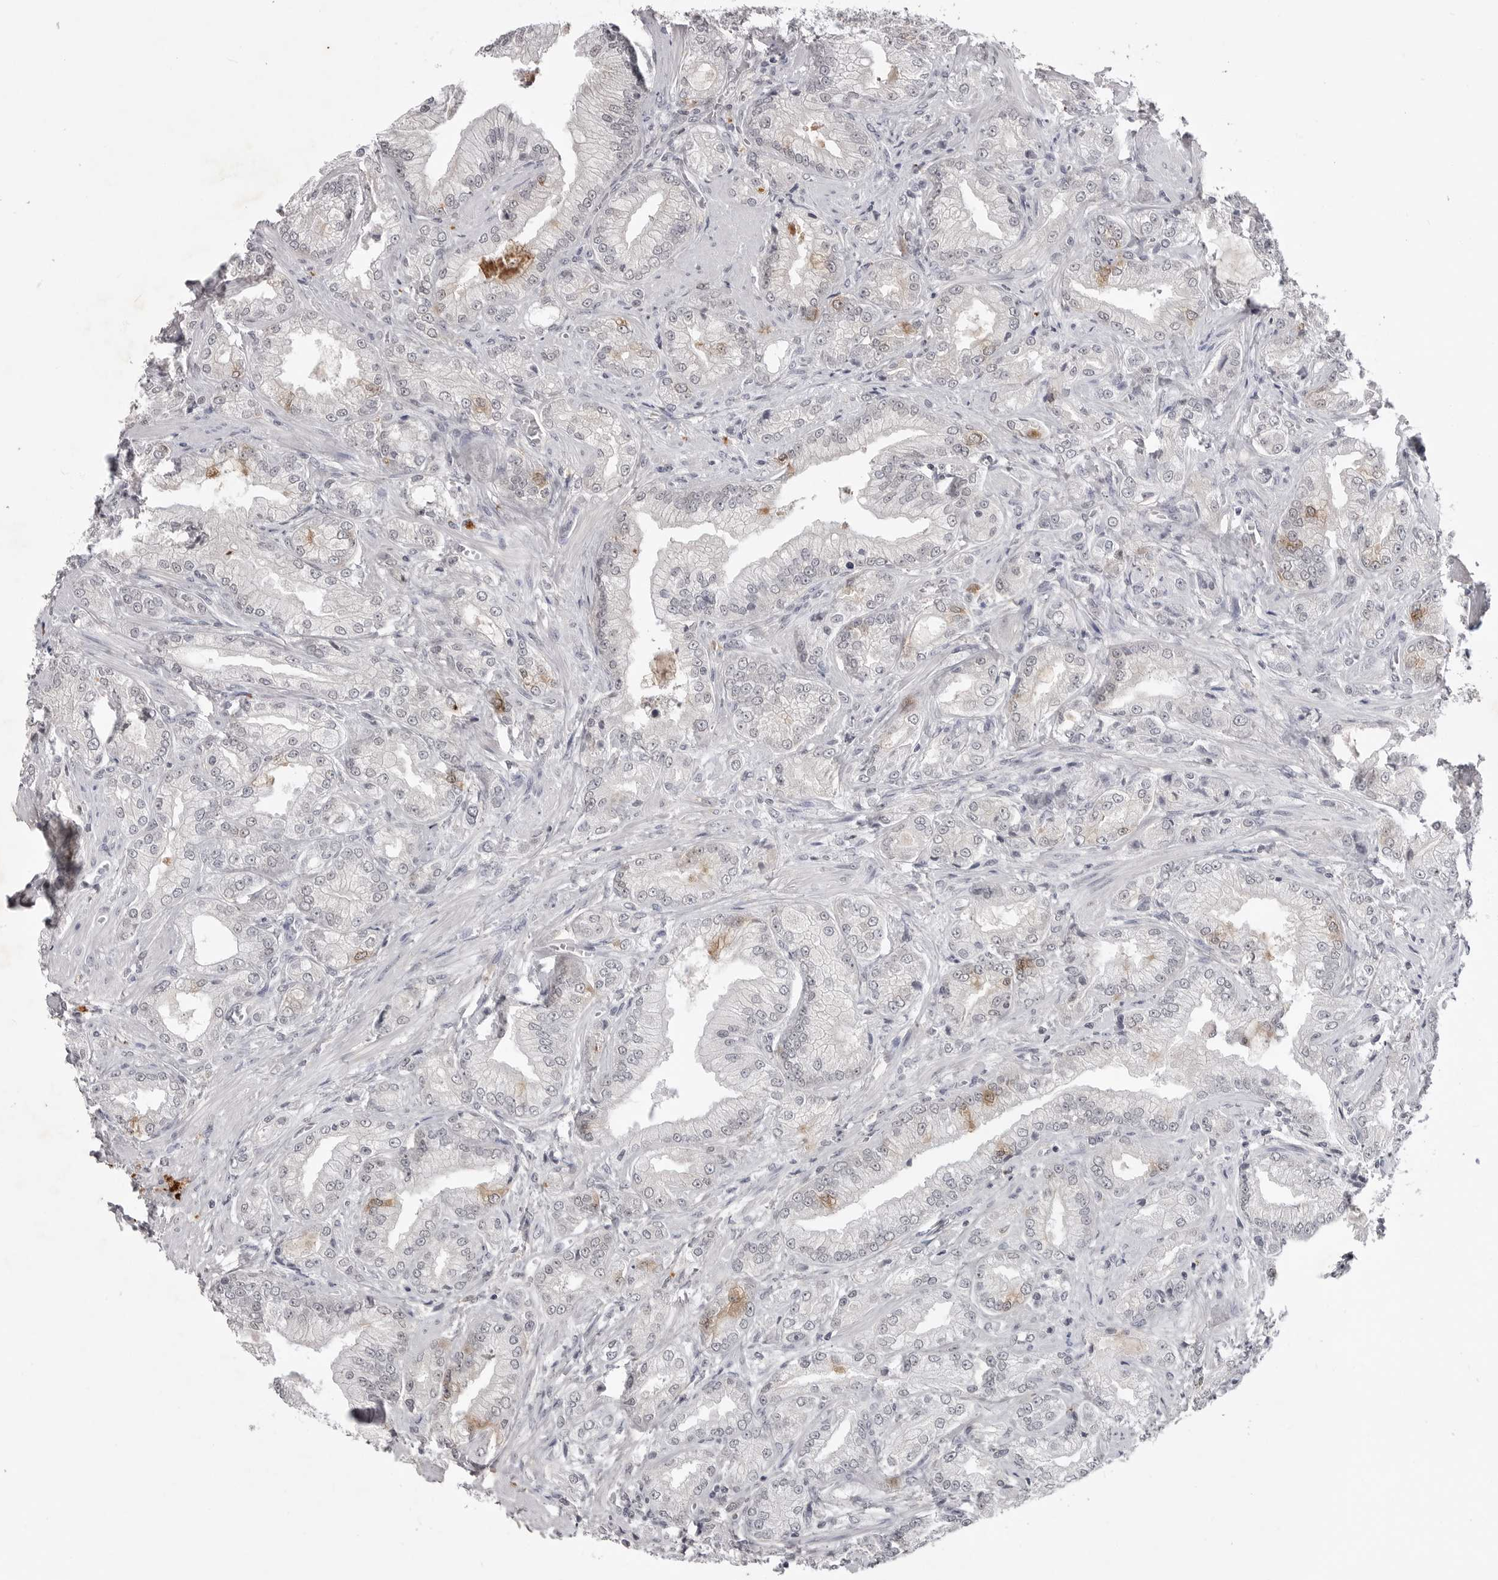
{"staining": {"intensity": "negative", "quantity": "none", "location": "none"}, "tissue": "prostate cancer", "cell_type": "Tumor cells", "image_type": "cancer", "snomed": [{"axis": "morphology", "description": "Adenocarcinoma, Low grade"}, {"axis": "topography", "description": "Prostate"}], "caption": "Immunohistochemical staining of human prostate cancer demonstrates no significant staining in tumor cells. (DAB IHC, high magnification).", "gene": "RRM1", "patient": {"sex": "male", "age": 62}}